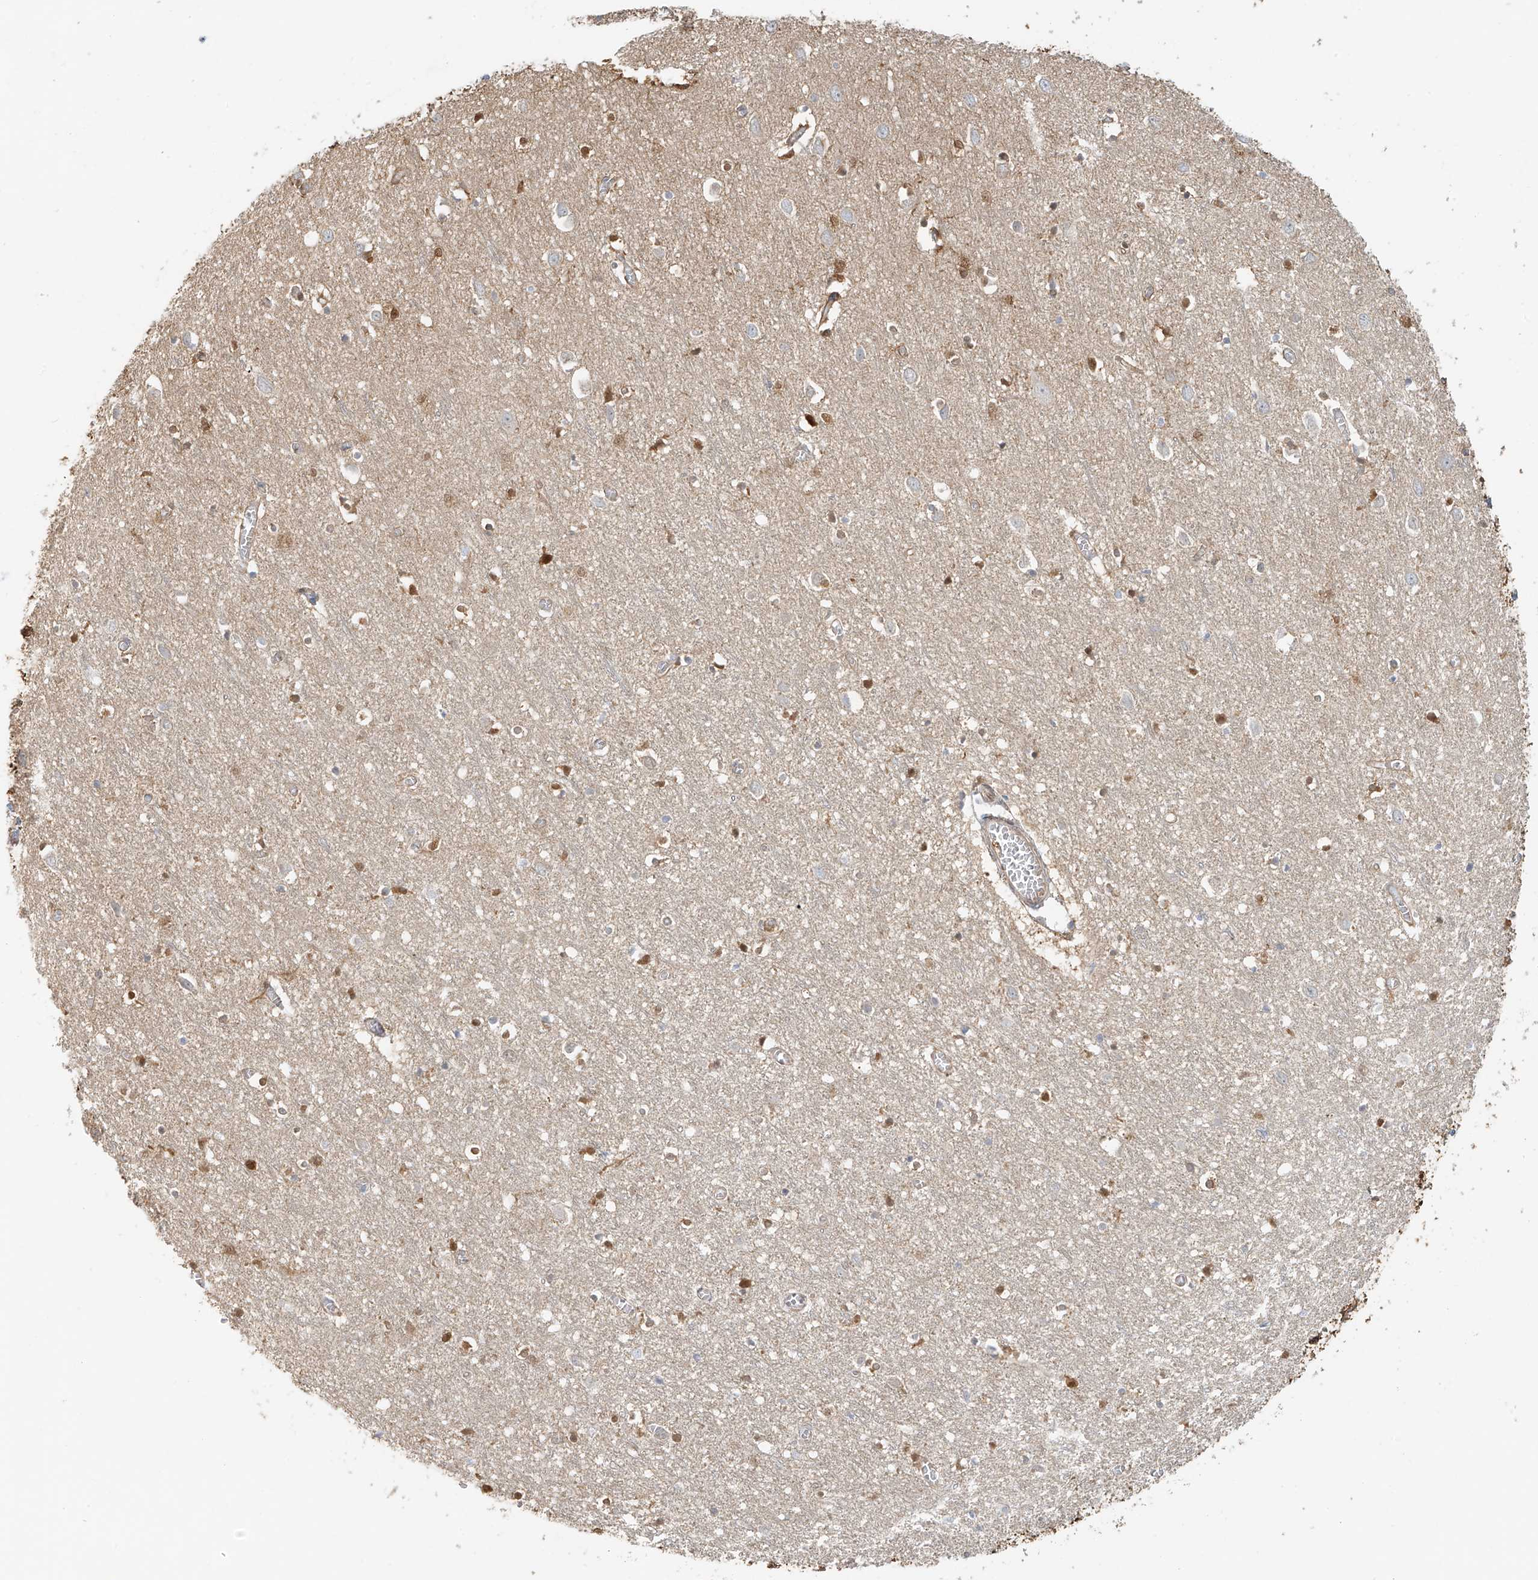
{"staining": {"intensity": "weak", "quantity": ">75%", "location": "cytoplasmic/membranous"}, "tissue": "cerebral cortex", "cell_type": "Endothelial cells", "image_type": "normal", "snomed": [{"axis": "morphology", "description": "Normal tissue, NOS"}, {"axis": "topography", "description": "Cerebral cortex"}], "caption": "Immunohistochemistry (IHC) image of benign human cerebral cortex stained for a protein (brown), which reveals low levels of weak cytoplasmic/membranous positivity in approximately >75% of endothelial cells.", "gene": "UPK1B", "patient": {"sex": "female", "age": 64}}